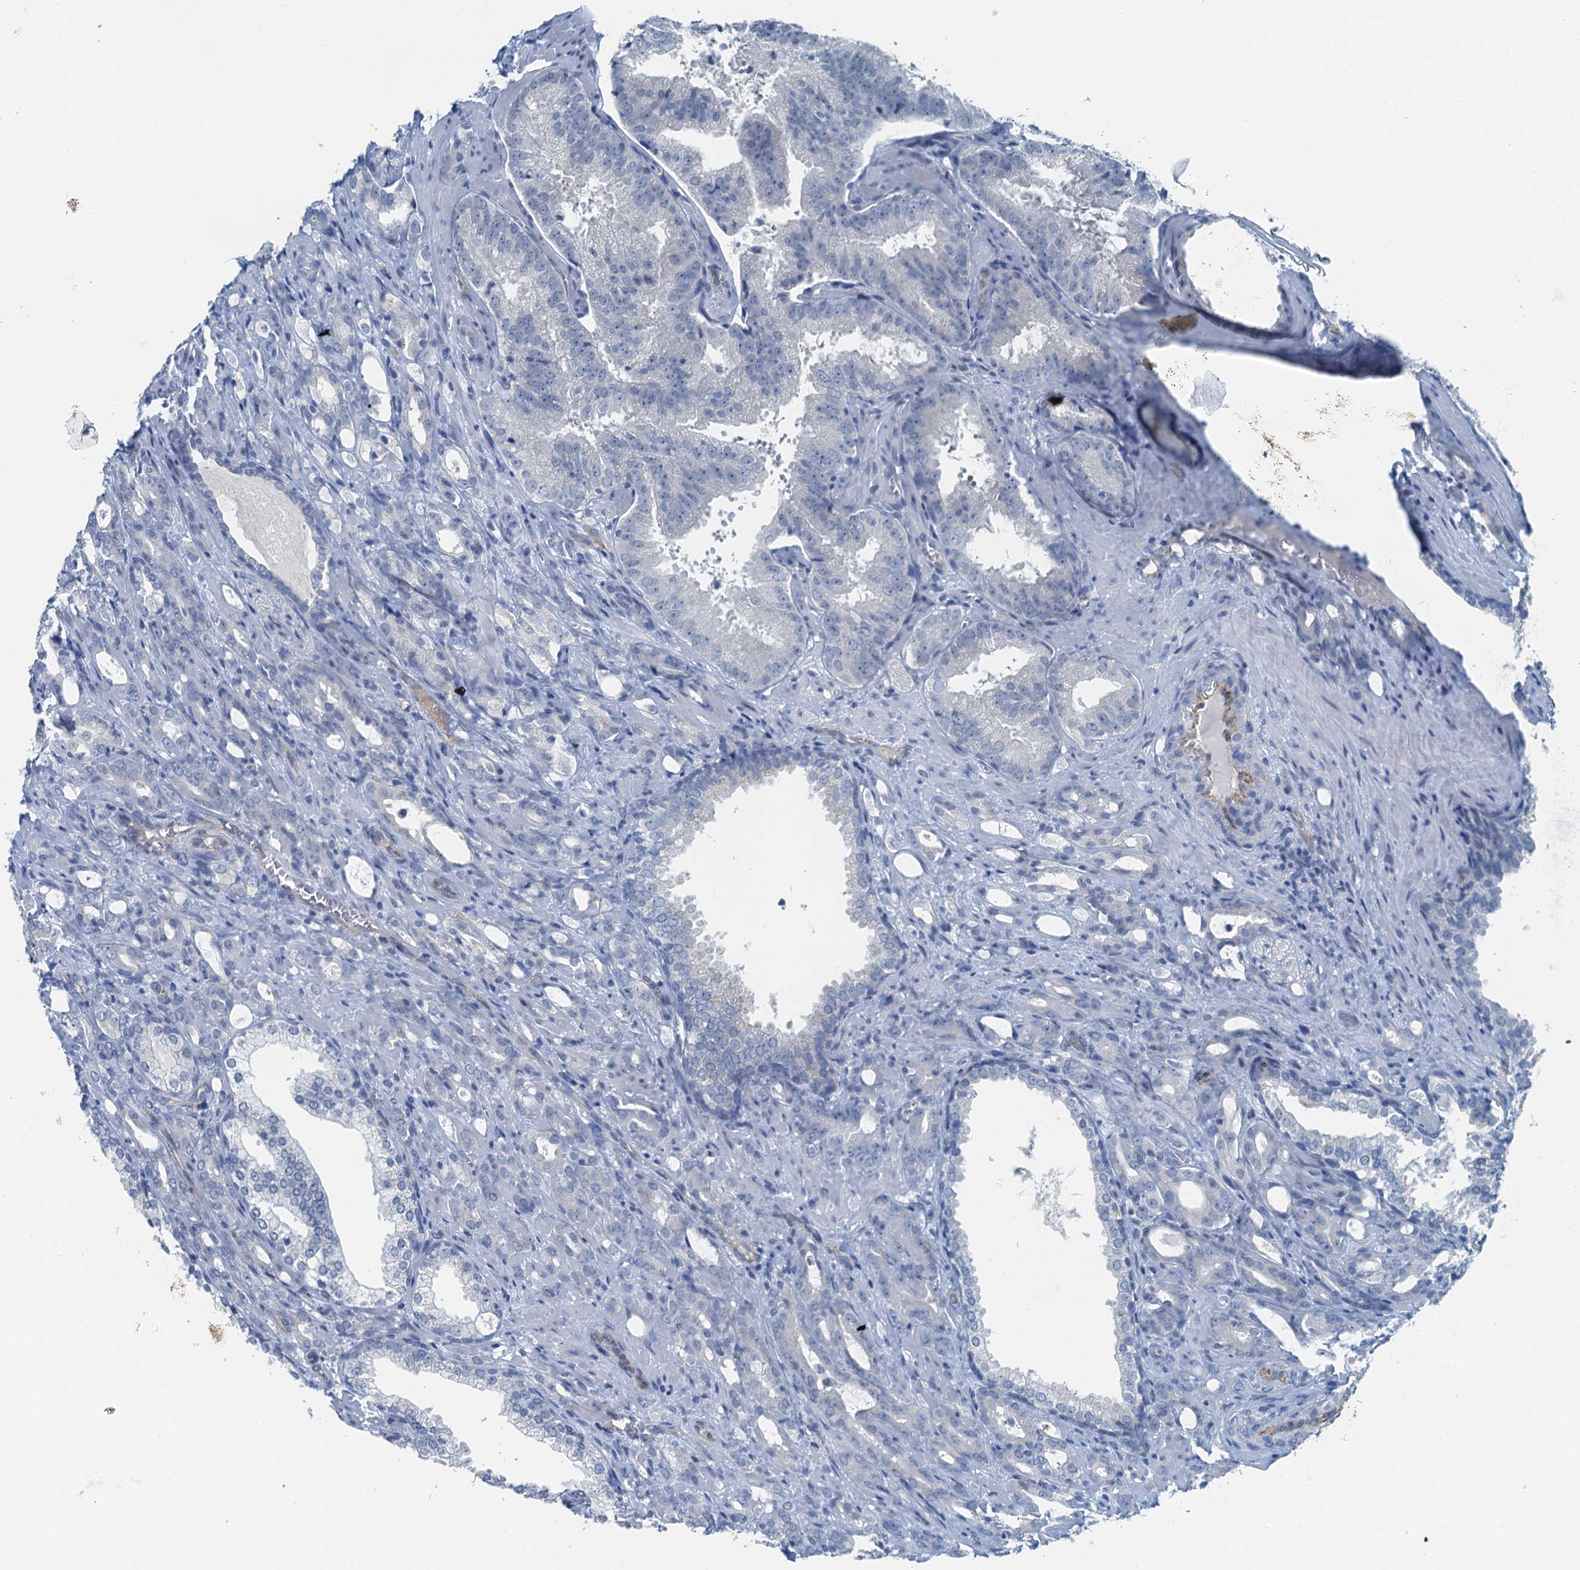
{"staining": {"intensity": "negative", "quantity": "none", "location": "none"}, "tissue": "prostate cancer", "cell_type": "Tumor cells", "image_type": "cancer", "snomed": [{"axis": "morphology", "description": "Adenocarcinoma, High grade"}, {"axis": "topography", "description": "Prostate"}], "caption": "Tumor cells are negative for protein expression in human prostate cancer (adenocarcinoma (high-grade)). (Immunohistochemistry, brightfield microscopy, high magnification).", "gene": "GFOD2", "patient": {"sex": "male", "age": 72}}